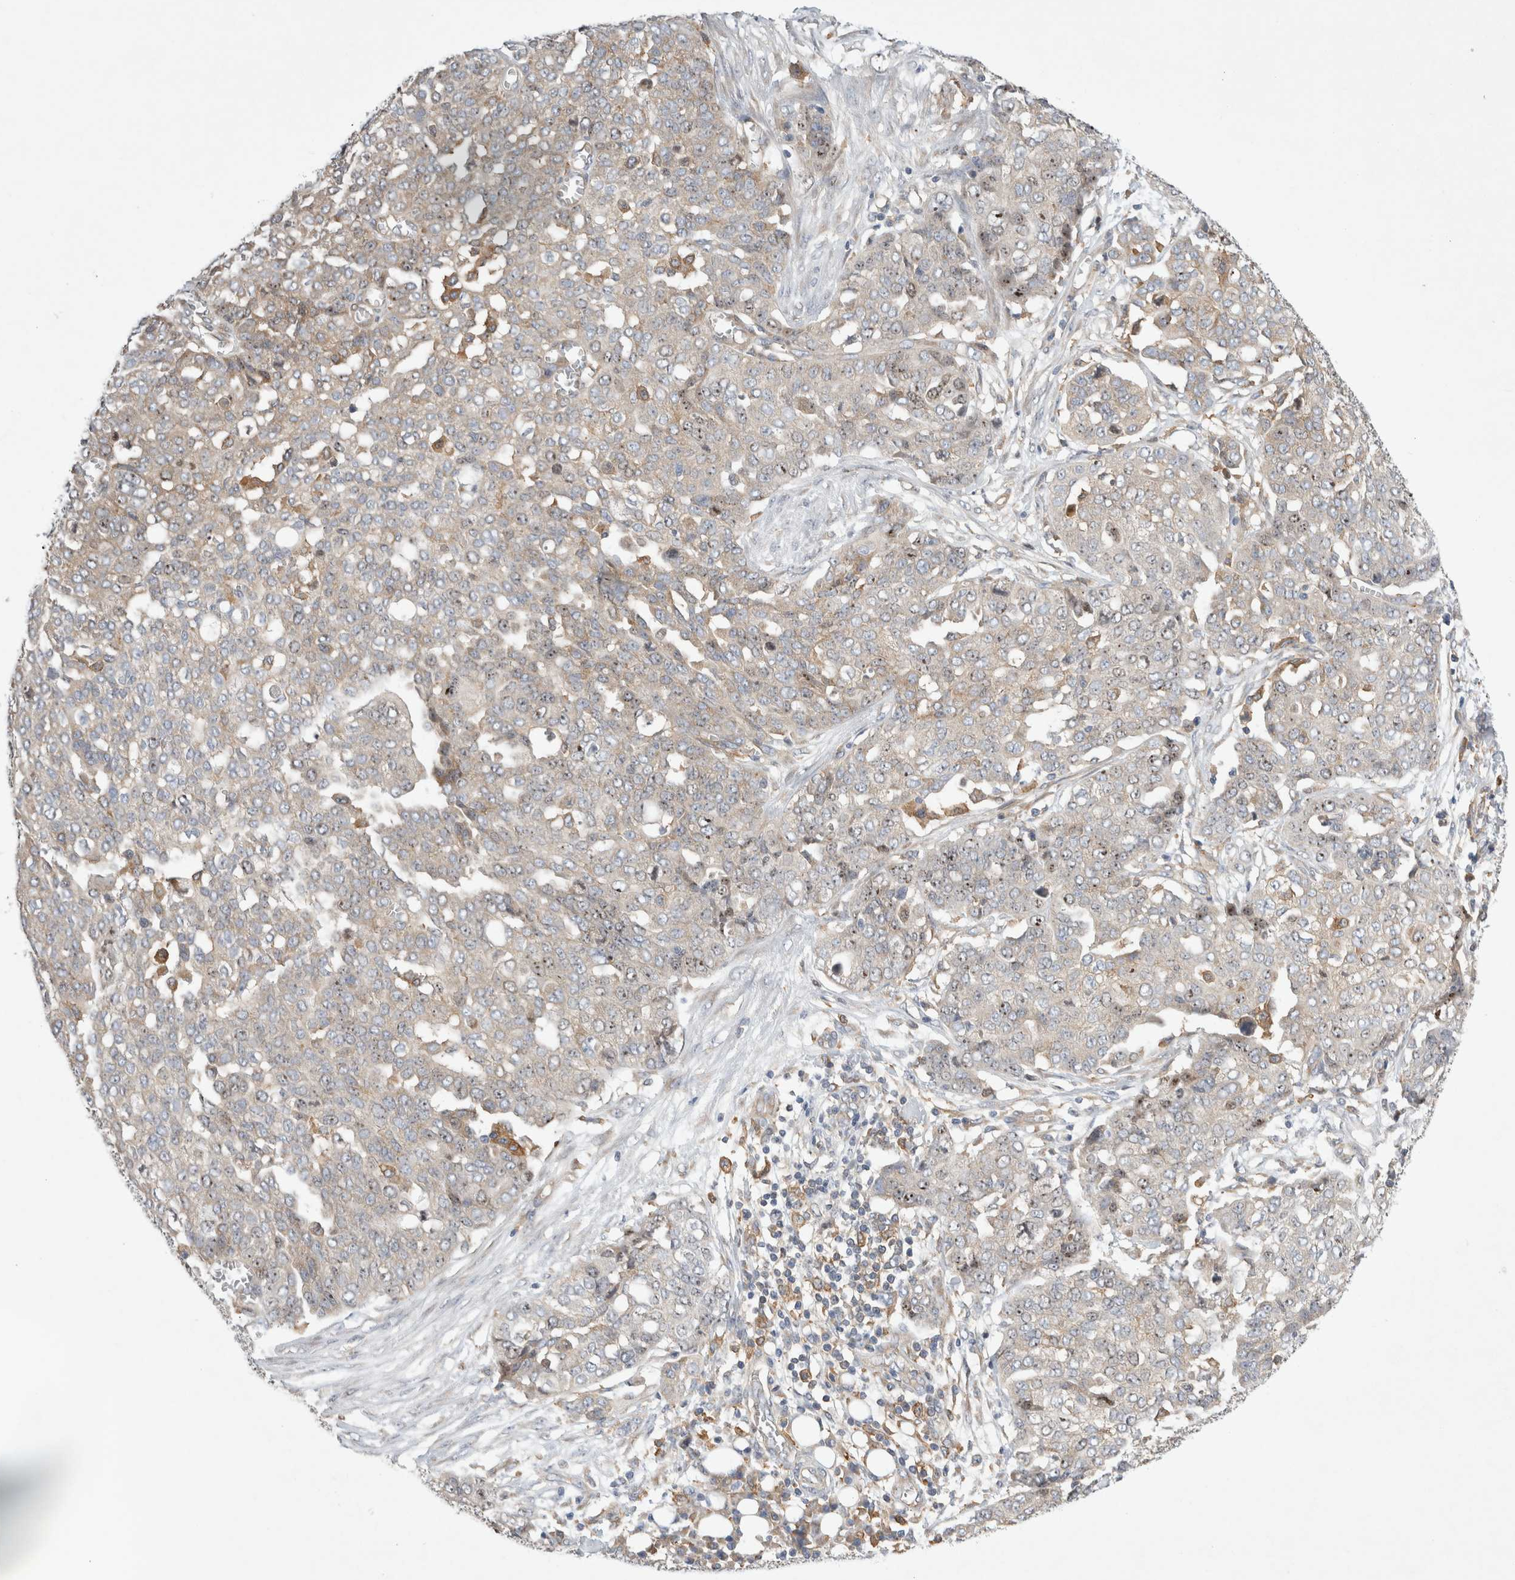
{"staining": {"intensity": "weak", "quantity": "25%-75%", "location": "cytoplasmic/membranous,nuclear"}, "tissue": "ovarian cancer", "cell_type": "Tumor cells", "image_type": "cancer", "snomed": [{"axis": "morphology", "description": "Cystadenocarcinoma, serous, NOS"}, {"axis": "topography", "description": "Soft tissue"}, {"axis": "topography", "description": "Ovary"}], "caption": "Approximately 25%-75% of tumor cells in ovarian cancer (serous cystadenocarcinoma) display weak cytoplasmic/membranous and nuclear protein positivity as visualized by brown immunohistochemical staining.", "gene": "CDCA7L", "patient": {"sex": "female", "age": 57}}